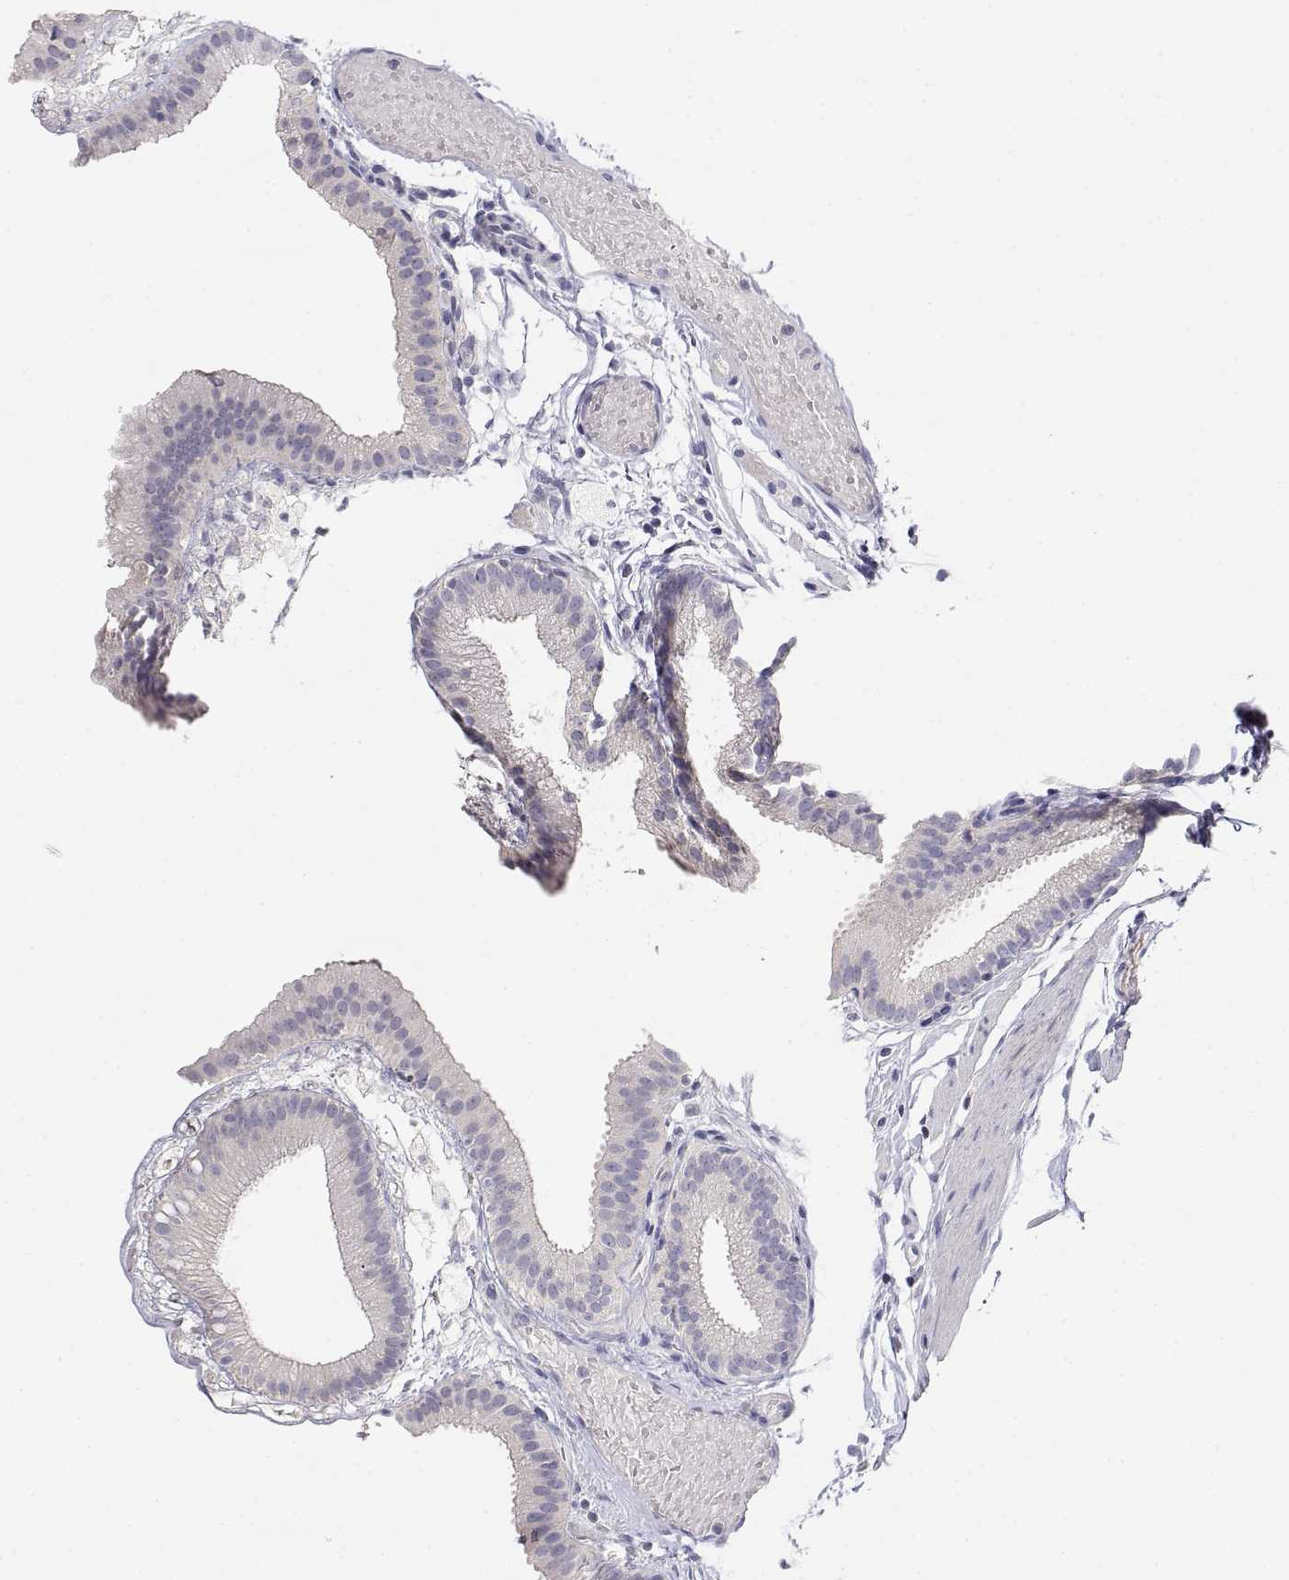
{"staining": {"intensity": "negative", "quantity": "none", "location": "none"}, "tissue": "gallbladder", "cell_type": "Glandular cells", "image_type": "normal", "snomed": [{"axis": "morphology", "description": "Normal tissue, NOS"}, {"axis": "topography", "description": "Gallbladder"}], "caption": "Human gallbladder stained for a protein using immunohistochemistry (IHC) shows no positivity in glandular cells.", "gene": "ADA", "patient": {"sex": "female", "age": 45}}